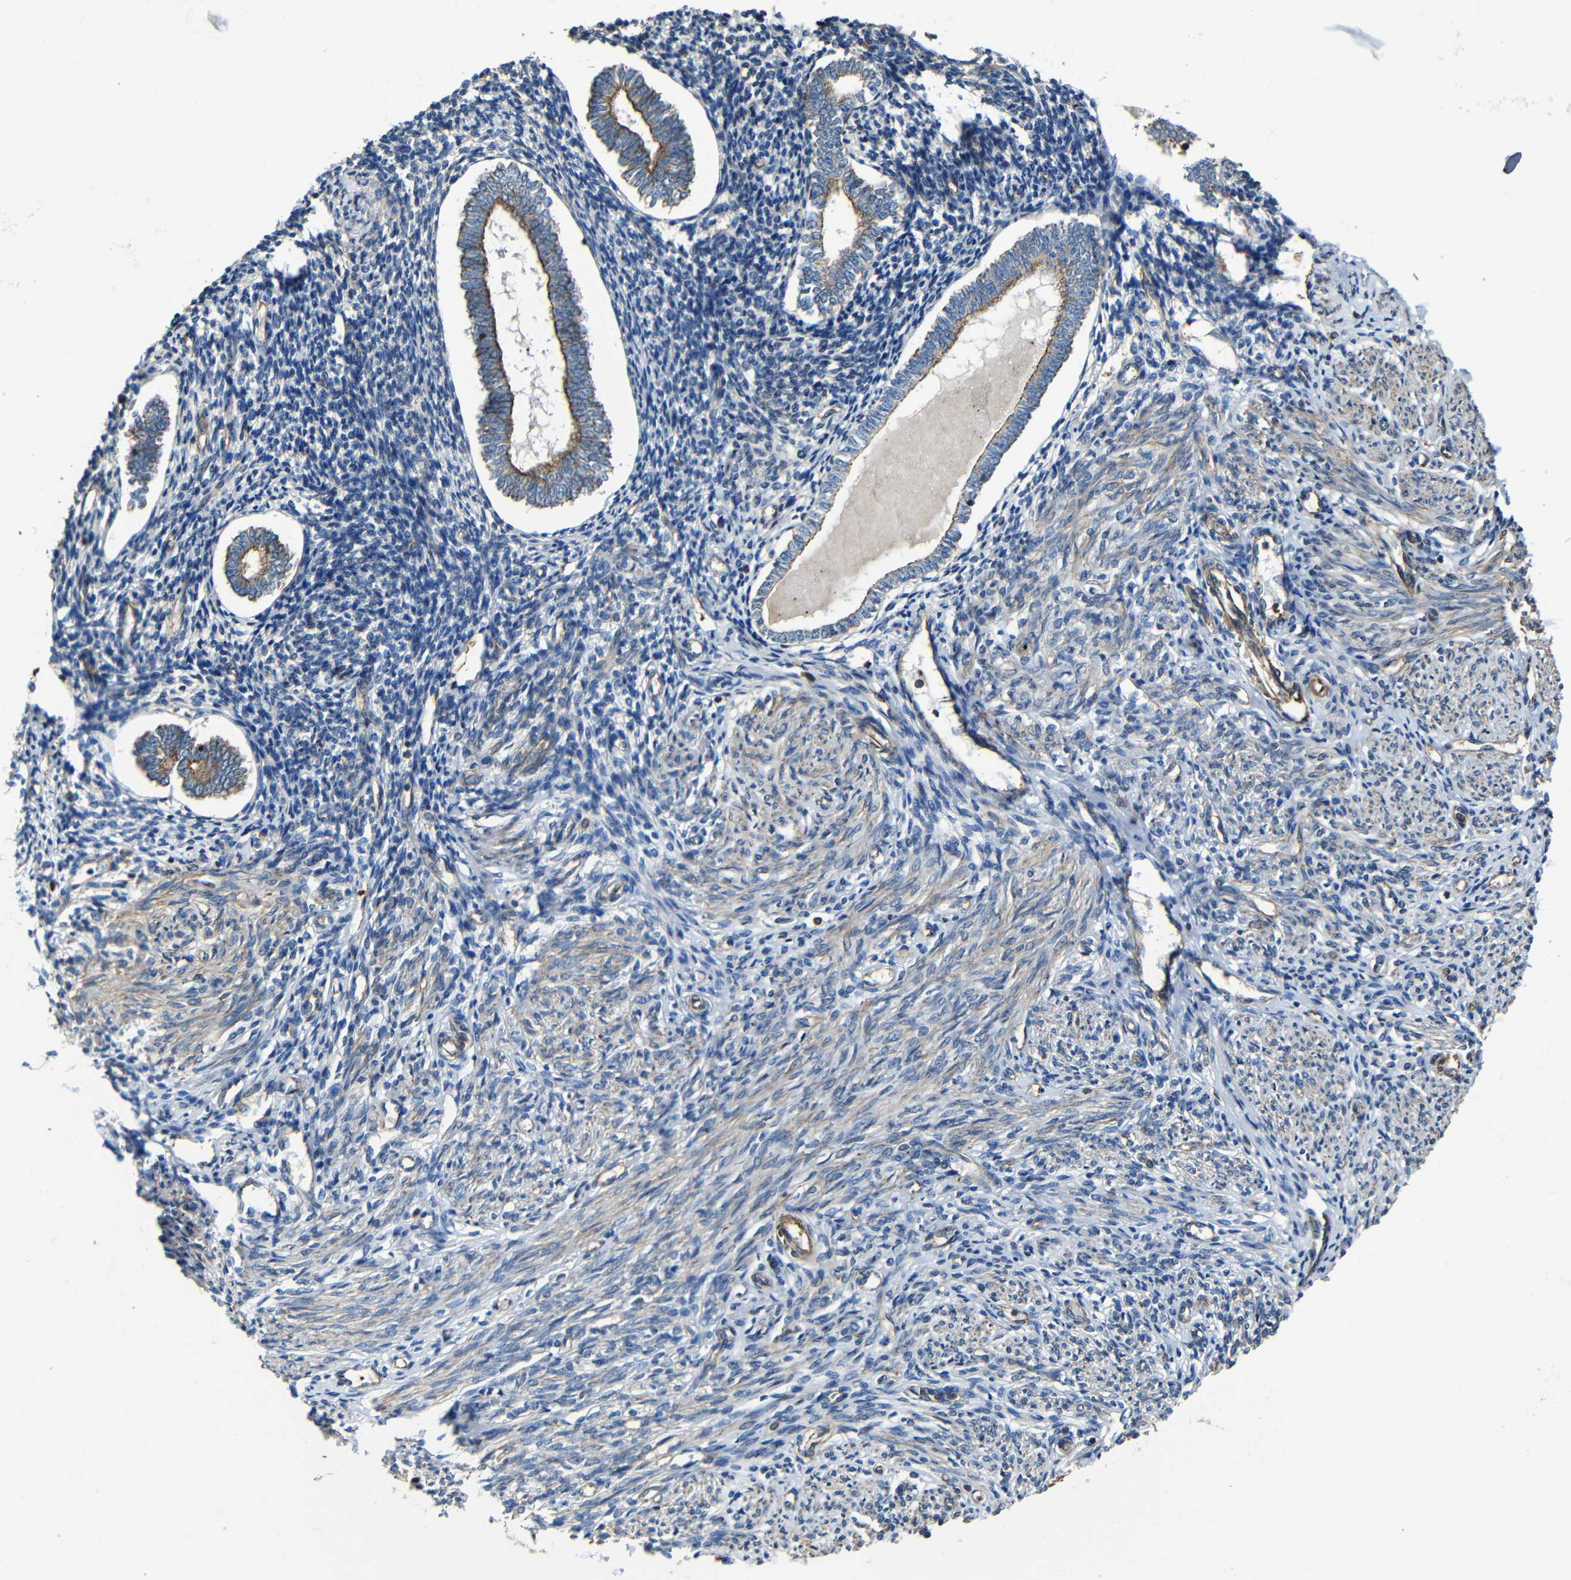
{"staining": {"intensity": "moderate", "quantity": "25%-75%", "location": "cytoplasmic/membranous"}, "tissue": "endometrium", "cell_type": "Cells in endometrial stroma", "image_type": "normal", "snomed": [{"axis": "morphology", "description": "Normal tissue, NOS"}, {"axis": "topography", "description": "Endometrium"}], "caption": "Protein expression analysis of benign endometrium shows moderate cytoplasmic/membranous expression in about 25%-75% of cells in endometrial stroma.", "gene": "PTCH1", "patient": {"sex": "female", "age": 71}}